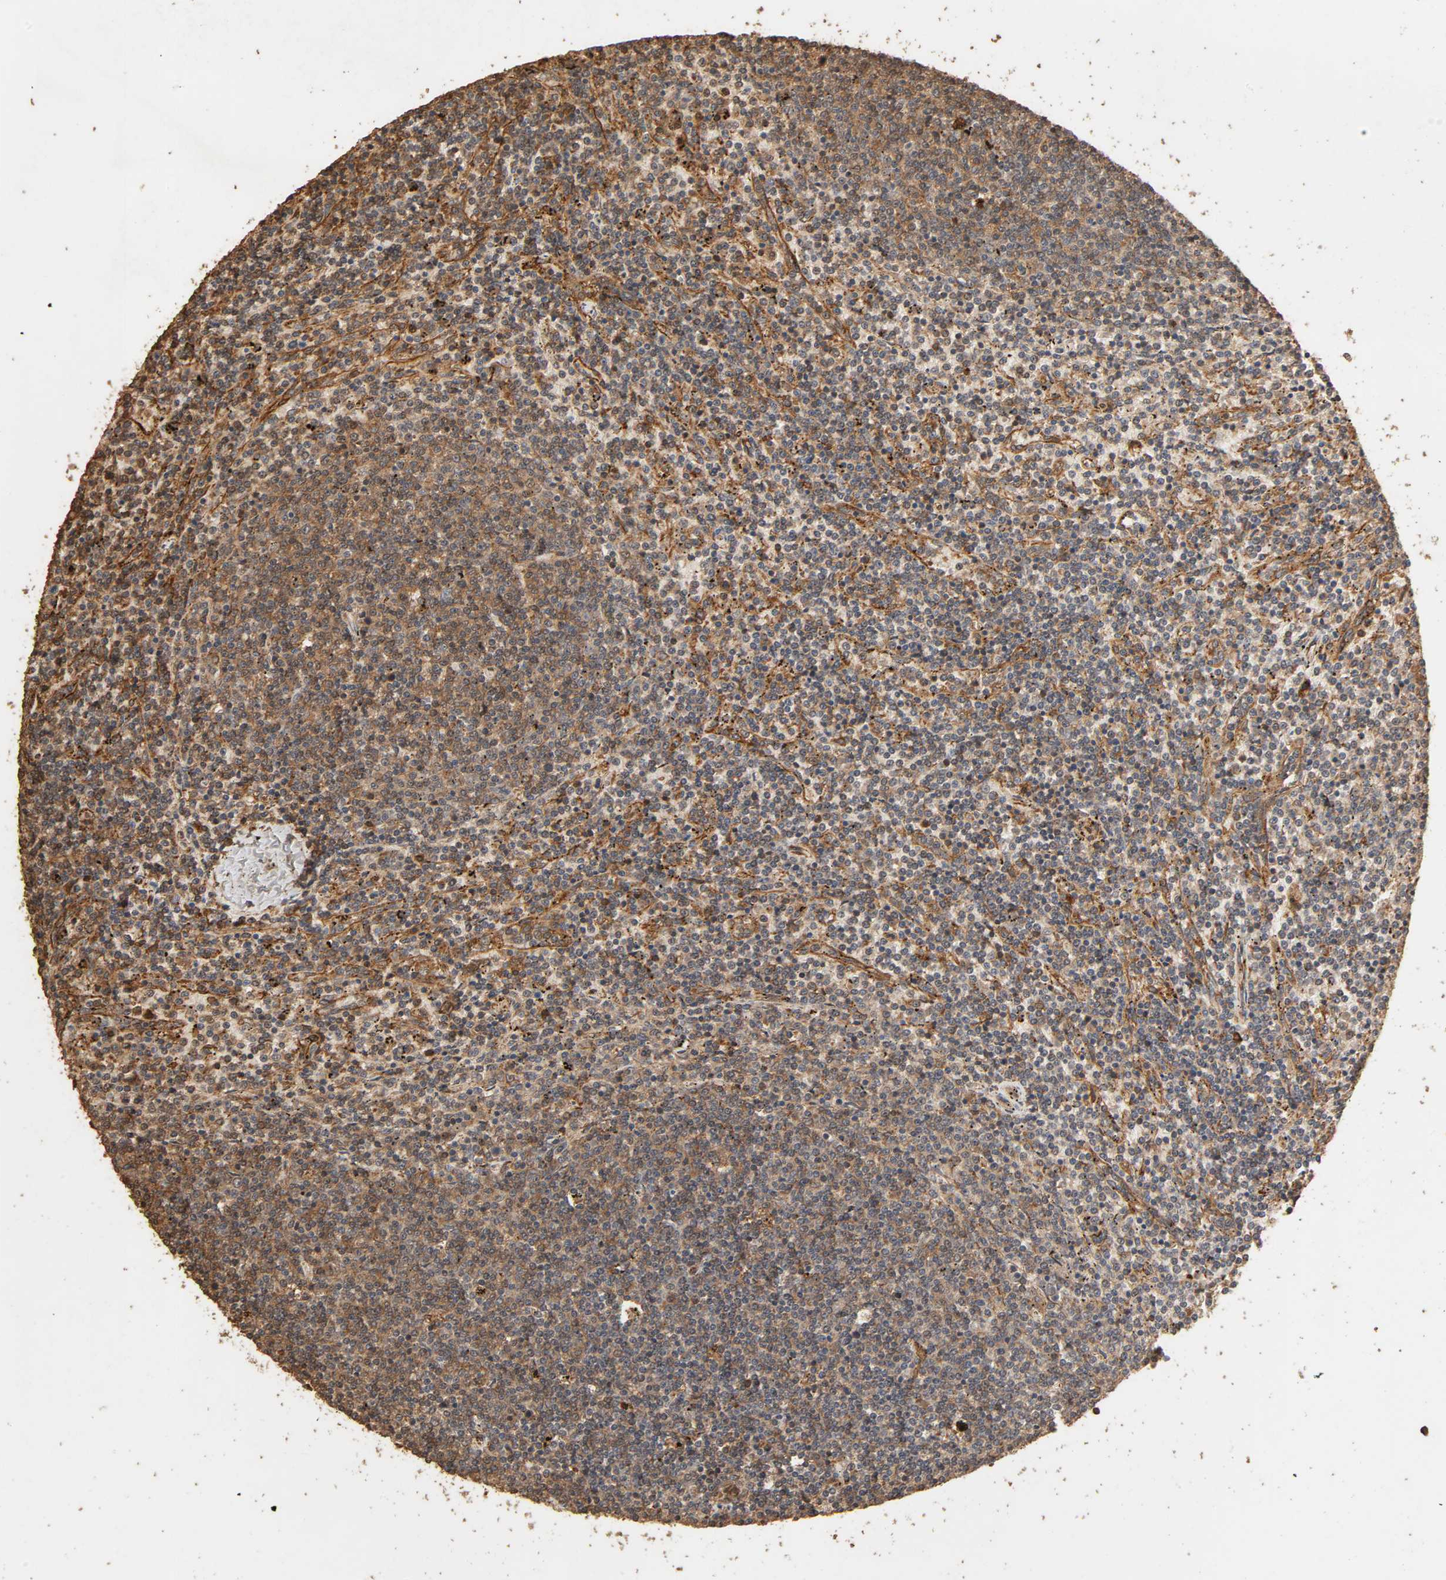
{"staining": {"intensity": "moderate", "quantity": "25%-75%", "location": "cytoplasmic/membranous"}, "tissue": "lymphoma", "cell_type": "Tumor cells", "image_type": "cancer", "snomed": [{"axis": "morphology", "description": "Malignant lymphoma, non-Hodgkin's type, Low grade"}, {"axis": "topography", "description": "Spleen"}], "caption": "Lymphoma stained for a protein (brown) reveals moderate cytoplasmic/membranous positive expression in approximately 25%-75% of tumor cells.", "gene": "RPS6KA6", "patient": {"sex": "female", "age": 50}}